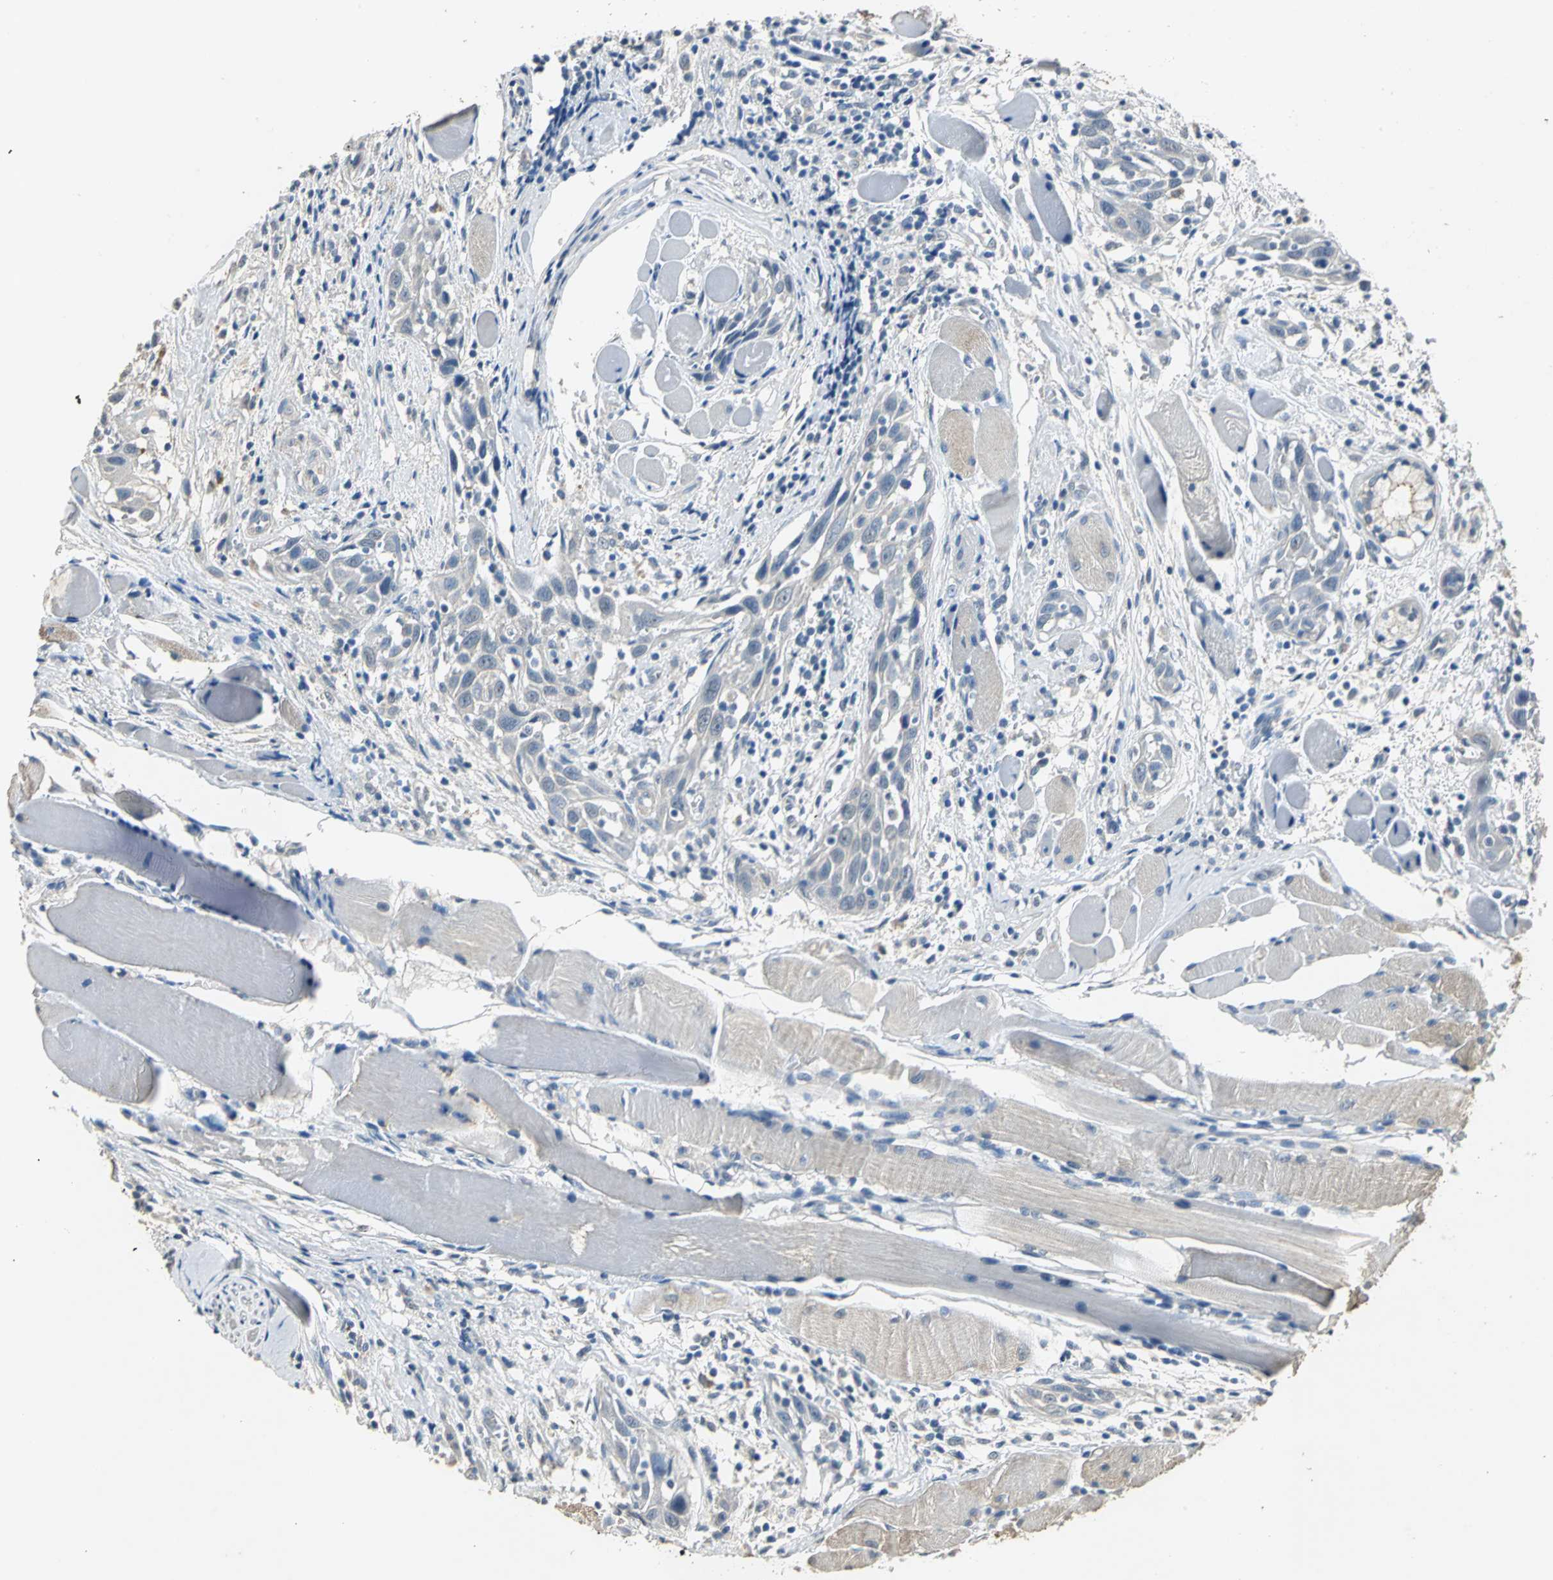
{"staining": {"intensity": "weak", "quantity": "25%-75%", "location": "cytoplasmic/membranous"}, "tissue": "head and neck cancer", "cell_type": "Tumor cells", "image_type": "cancer", "snomed": [{"axis": "morphology", "description": "Squamous cell carcinoma, NOS"}, {"axis": "topography", "description": "Oral tissue"}, {"axis": "topography", "description": "Head-Neck"}], "caption": "High-power microscopy captured an immunohistochemistry micrograph of head and neck squamous cell carcinoma, revealing weak cytoplasmic/membranous staining in about 25%-75% of tumor cells. The protein is stained brown, and the nuclei are stained in blue (DAB IHC with brightfield microscopy, high magnification).", "gene": "OCLN", "patient": {"sex": "female", "age": 50}}